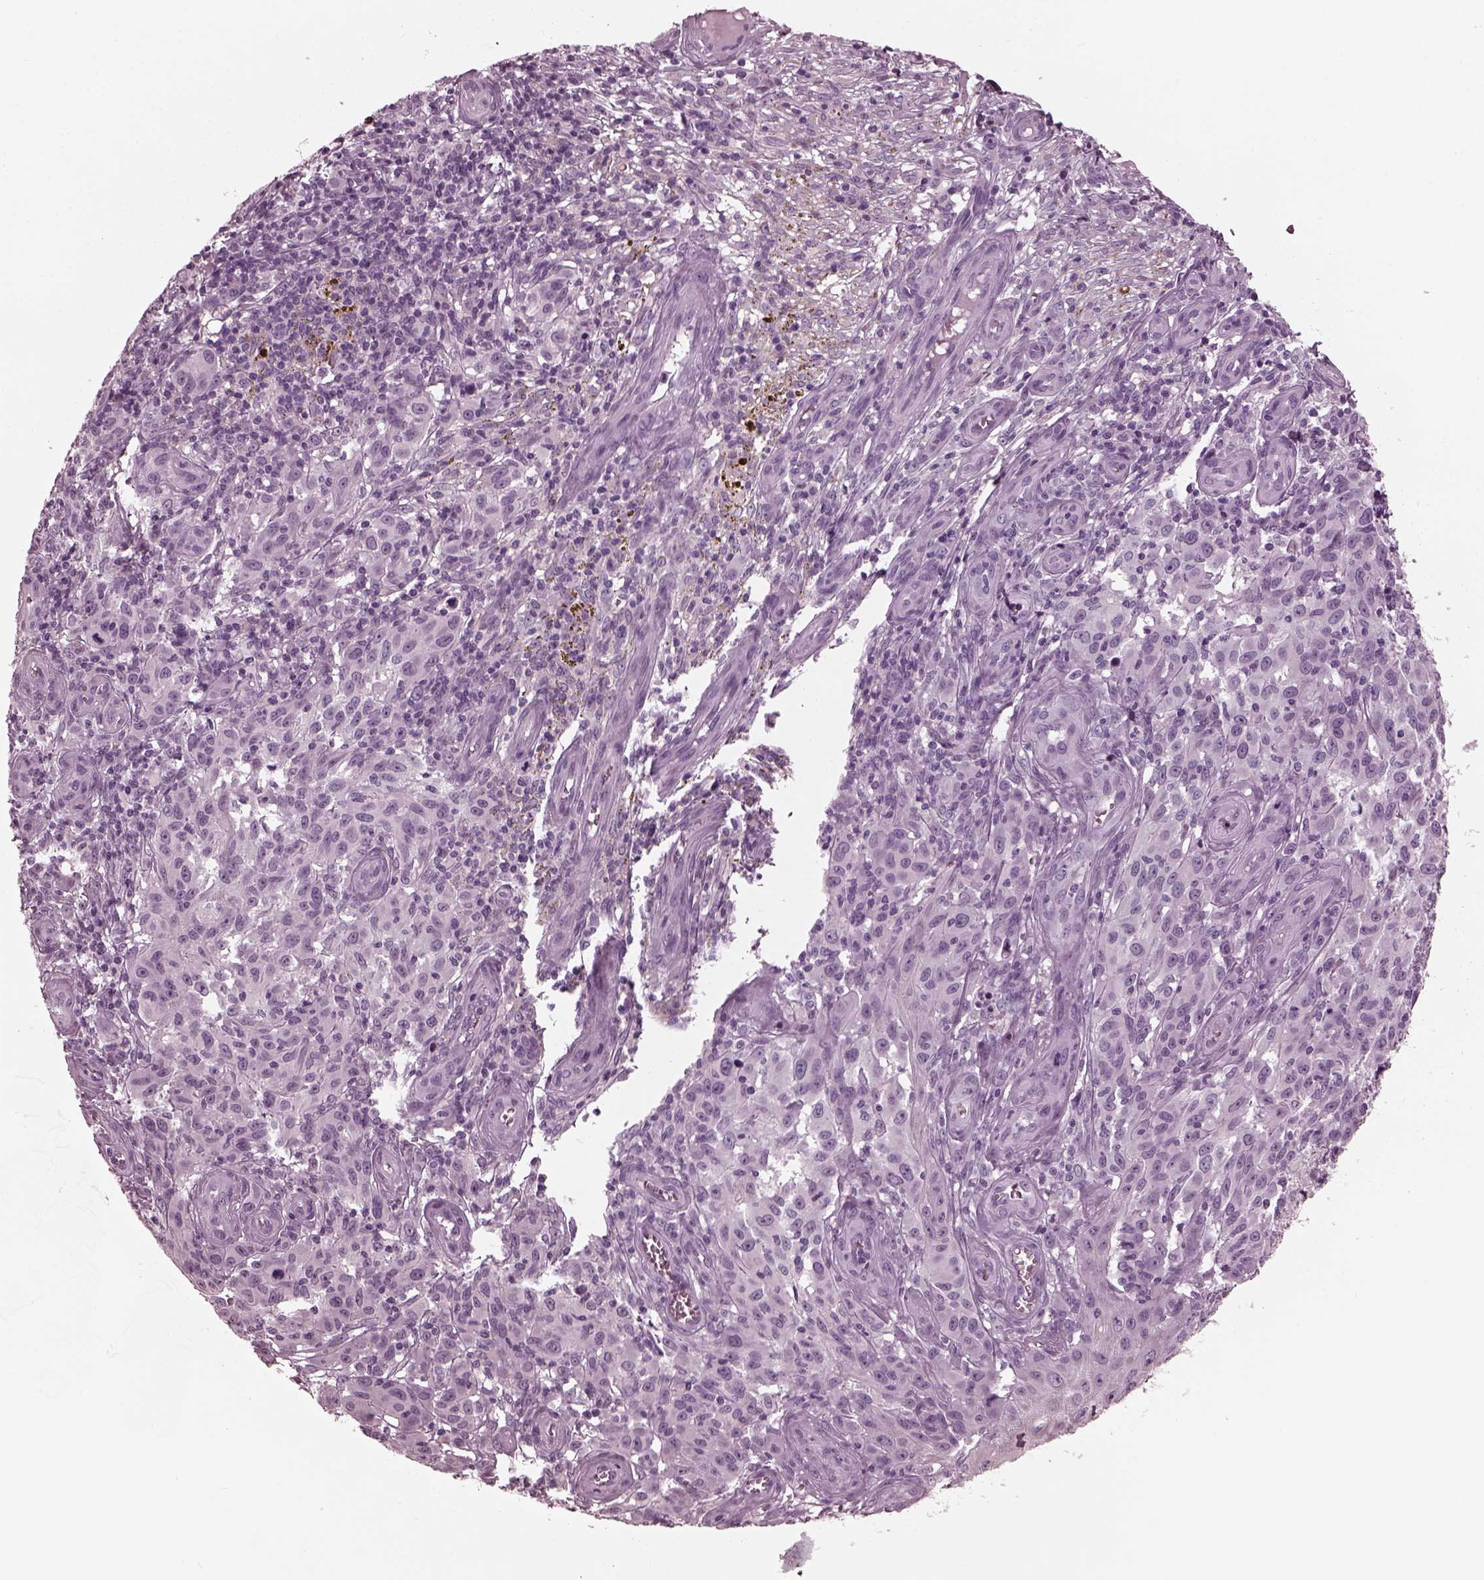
{"staining": {"intensity": "negative", "quantity": "none", "location": "none"}, "tissue": "melanoma", "cell_type": "Tumor cells", "image_type": "cancer", "snomed": [{"axis": "morphology", "description": "Malignant melanoma, NOS"}, {"axis": "topography", "description": "Skin"}], "caption": "A micrograph of malignant melanoma stained for a protein shows no brown staining in tumor cells.", "gene": "GRM6", "patient": {"sex": "female", "age": 53}}